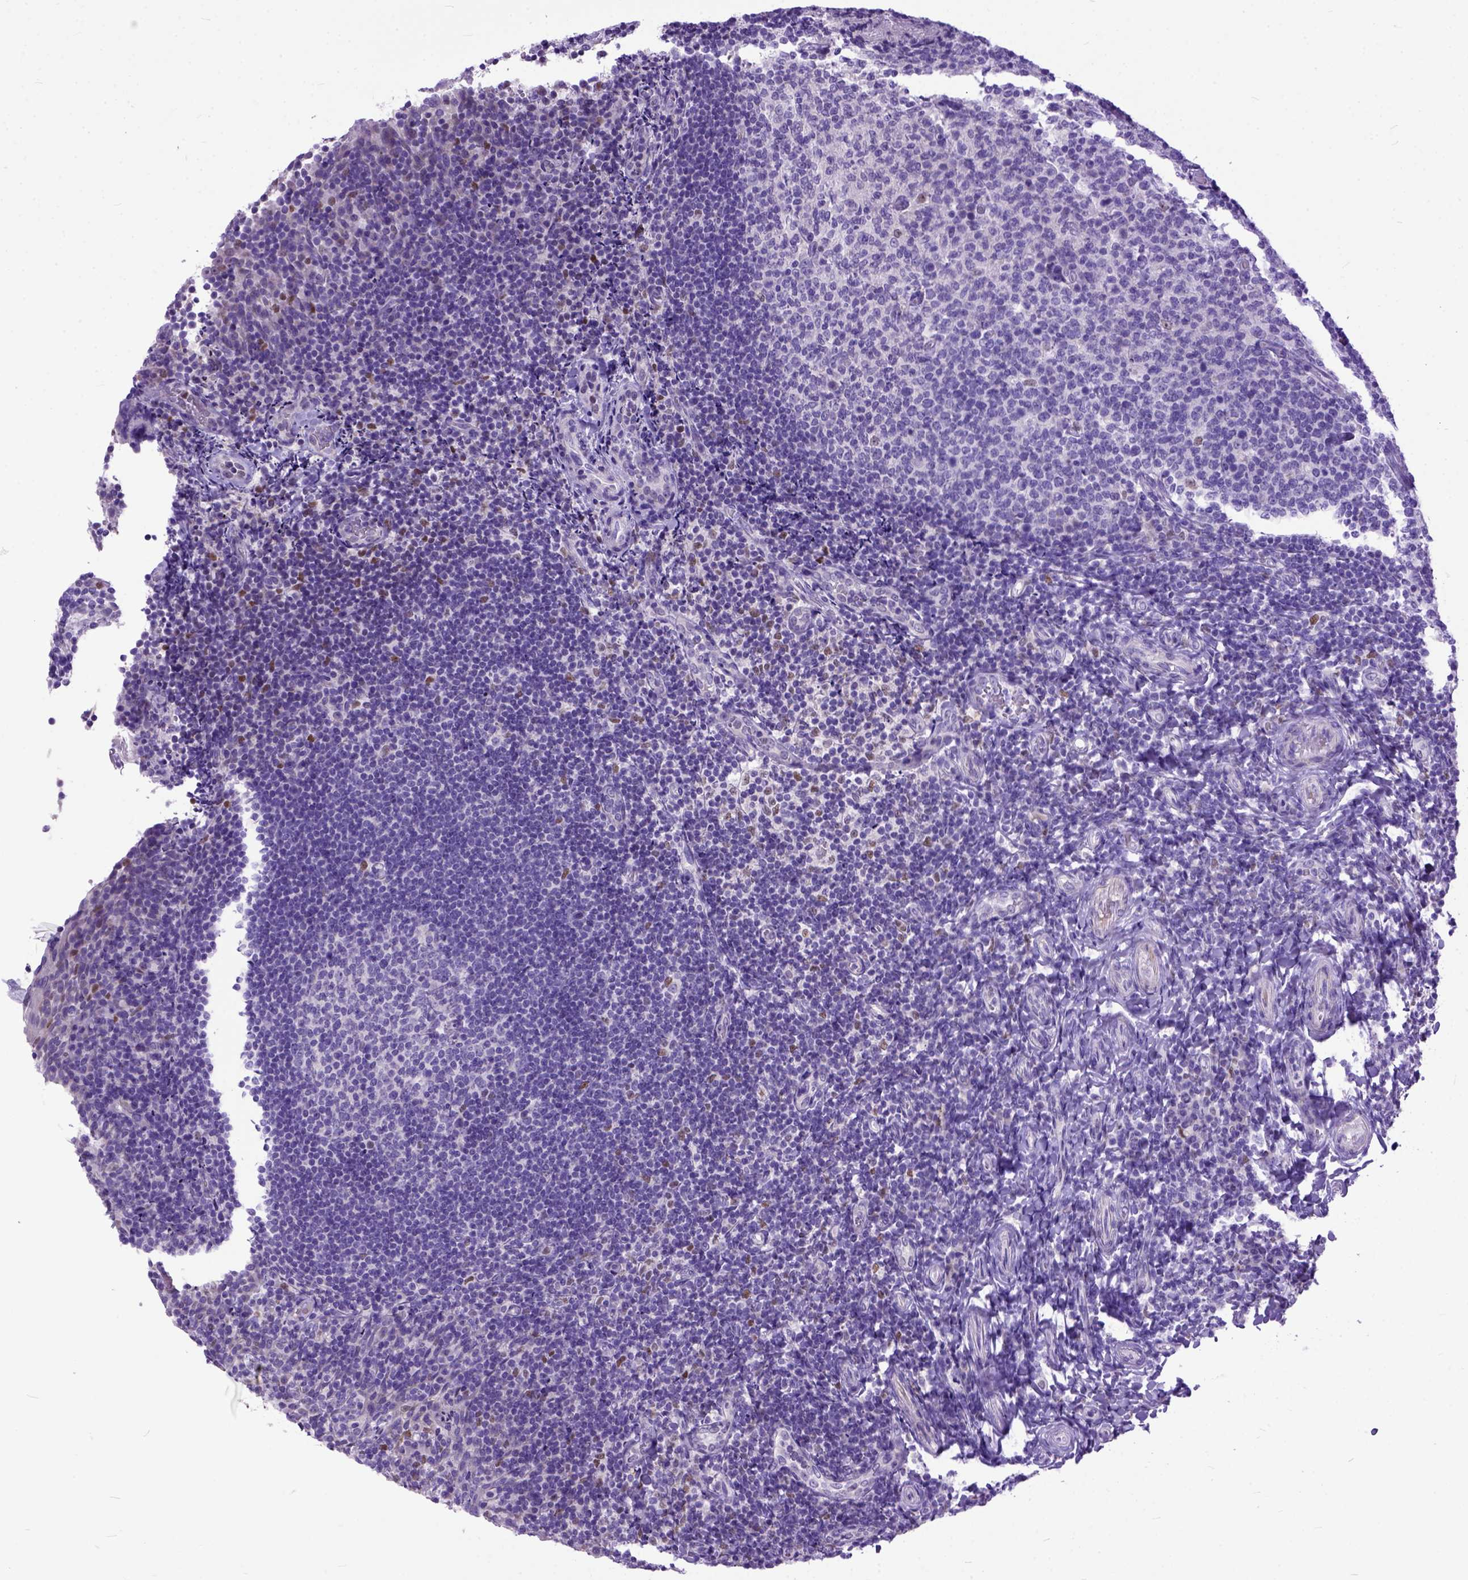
{"staining": {"intensity": "weak", "quantity": "<25%", "location": "cytoplasmic/membranous"}, "tissue": "tonsil", "cell_type": "Germinal center cells", "image_type": "normal", "snomed": [{"axis": "morphology", "description": "Normal tissue, NOS"}, {"axis": "topography", "description": "Tonsil"}], "caption": "The immunohistochemistry image has no significant expression in germinal center cells of tonsil.", "gene": "CRB1", "patient": {"sex": "female", "age": 10}}